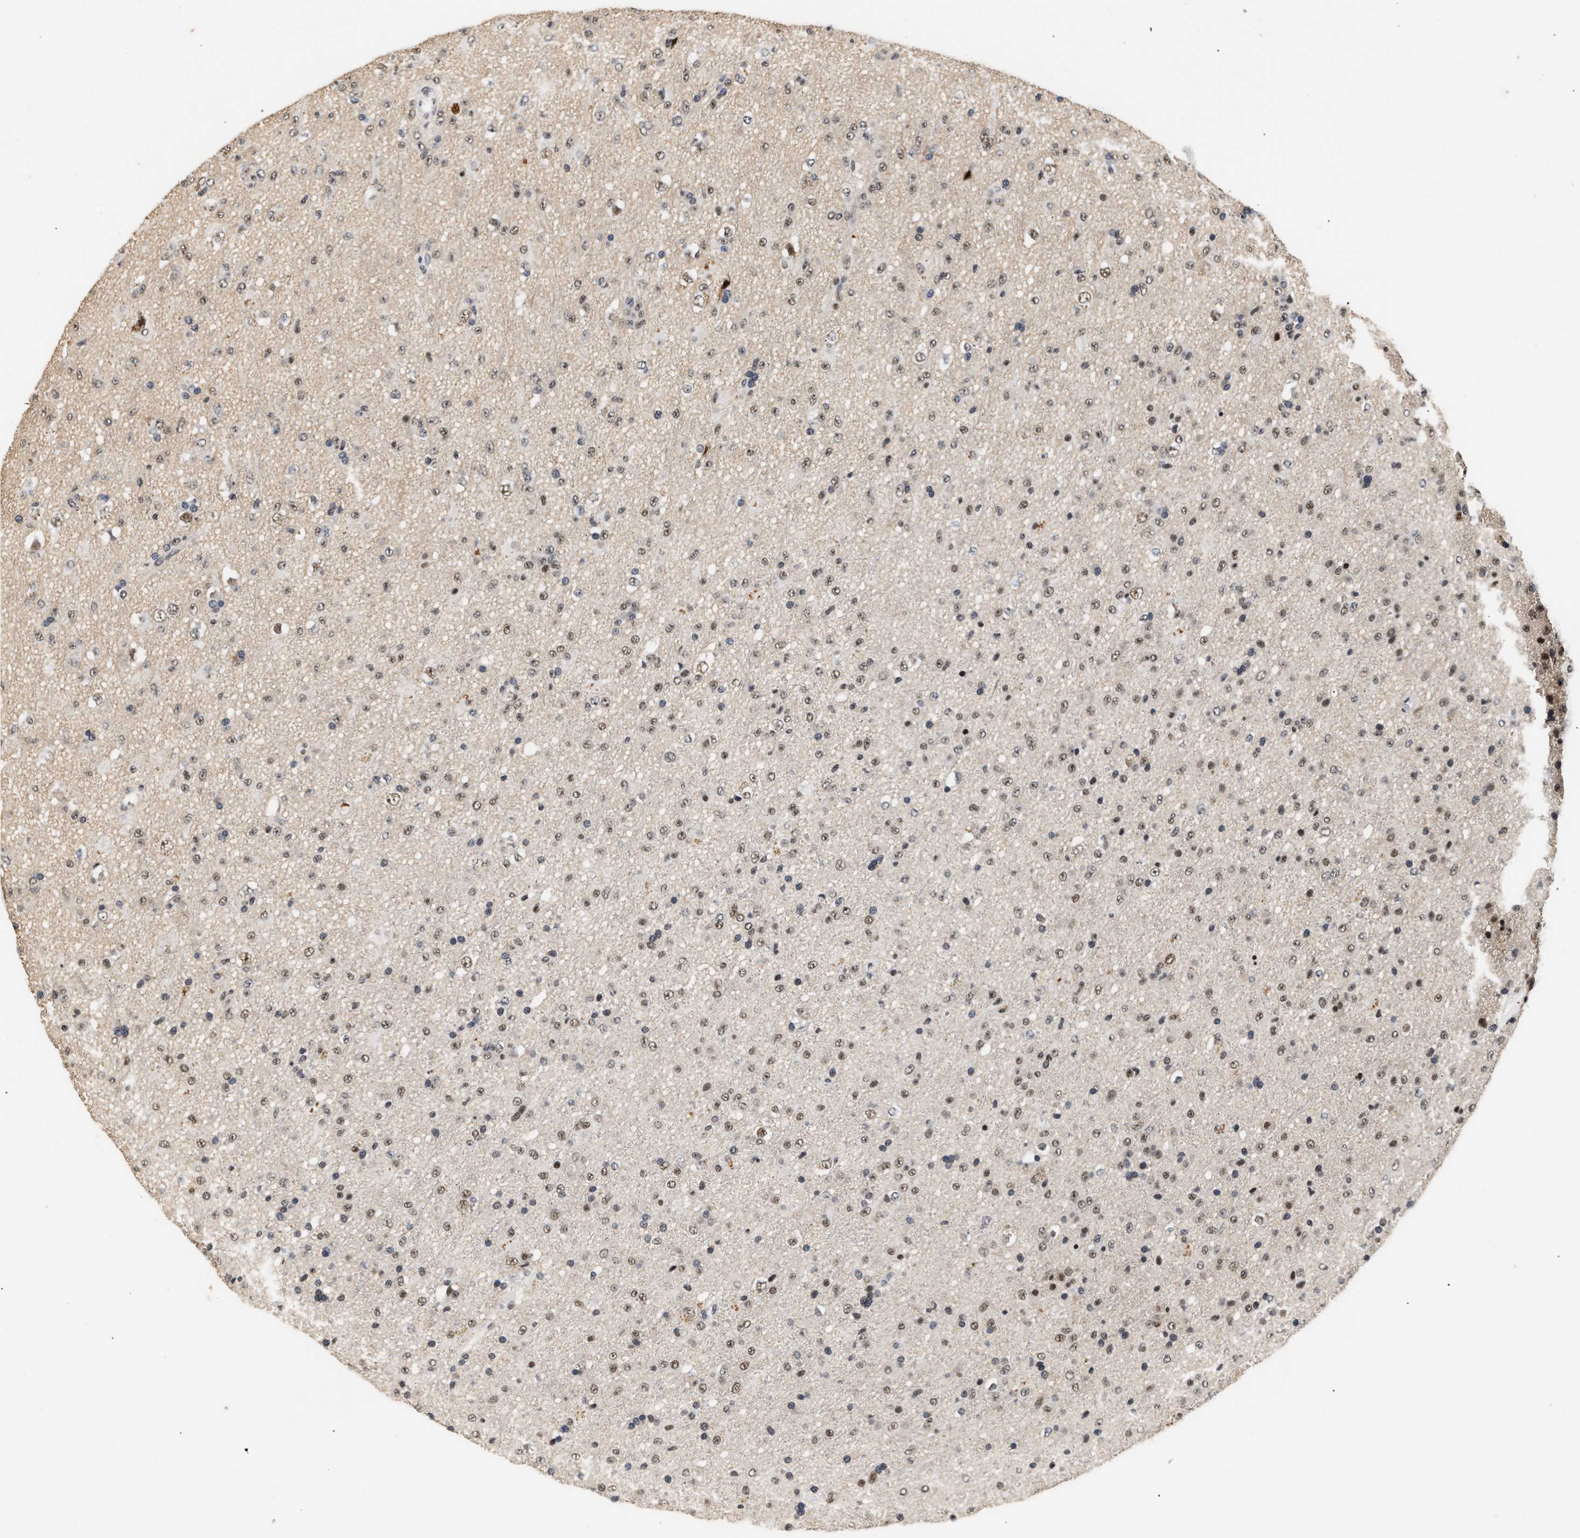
{"staining": {"intensity": "weak", "quantity": ">75%", "location": "nuclear"}, "tissue": "glioma", "cell_type": "Tumor cells", "image_type": "cancer", "snomed": [{"axis": "morphology", "description": "Glioma, malignant, Low grade"}, {"axis": "topography", "description": "Brain"}], "caption": "Weak nuclear protein positivity is present in about >75% of tumor cells in glioma. The protein is shown in brown color, while the nuclei are stained blue.", "gene": "THOC1", "patient": {"sex": "male", "age": 65}}